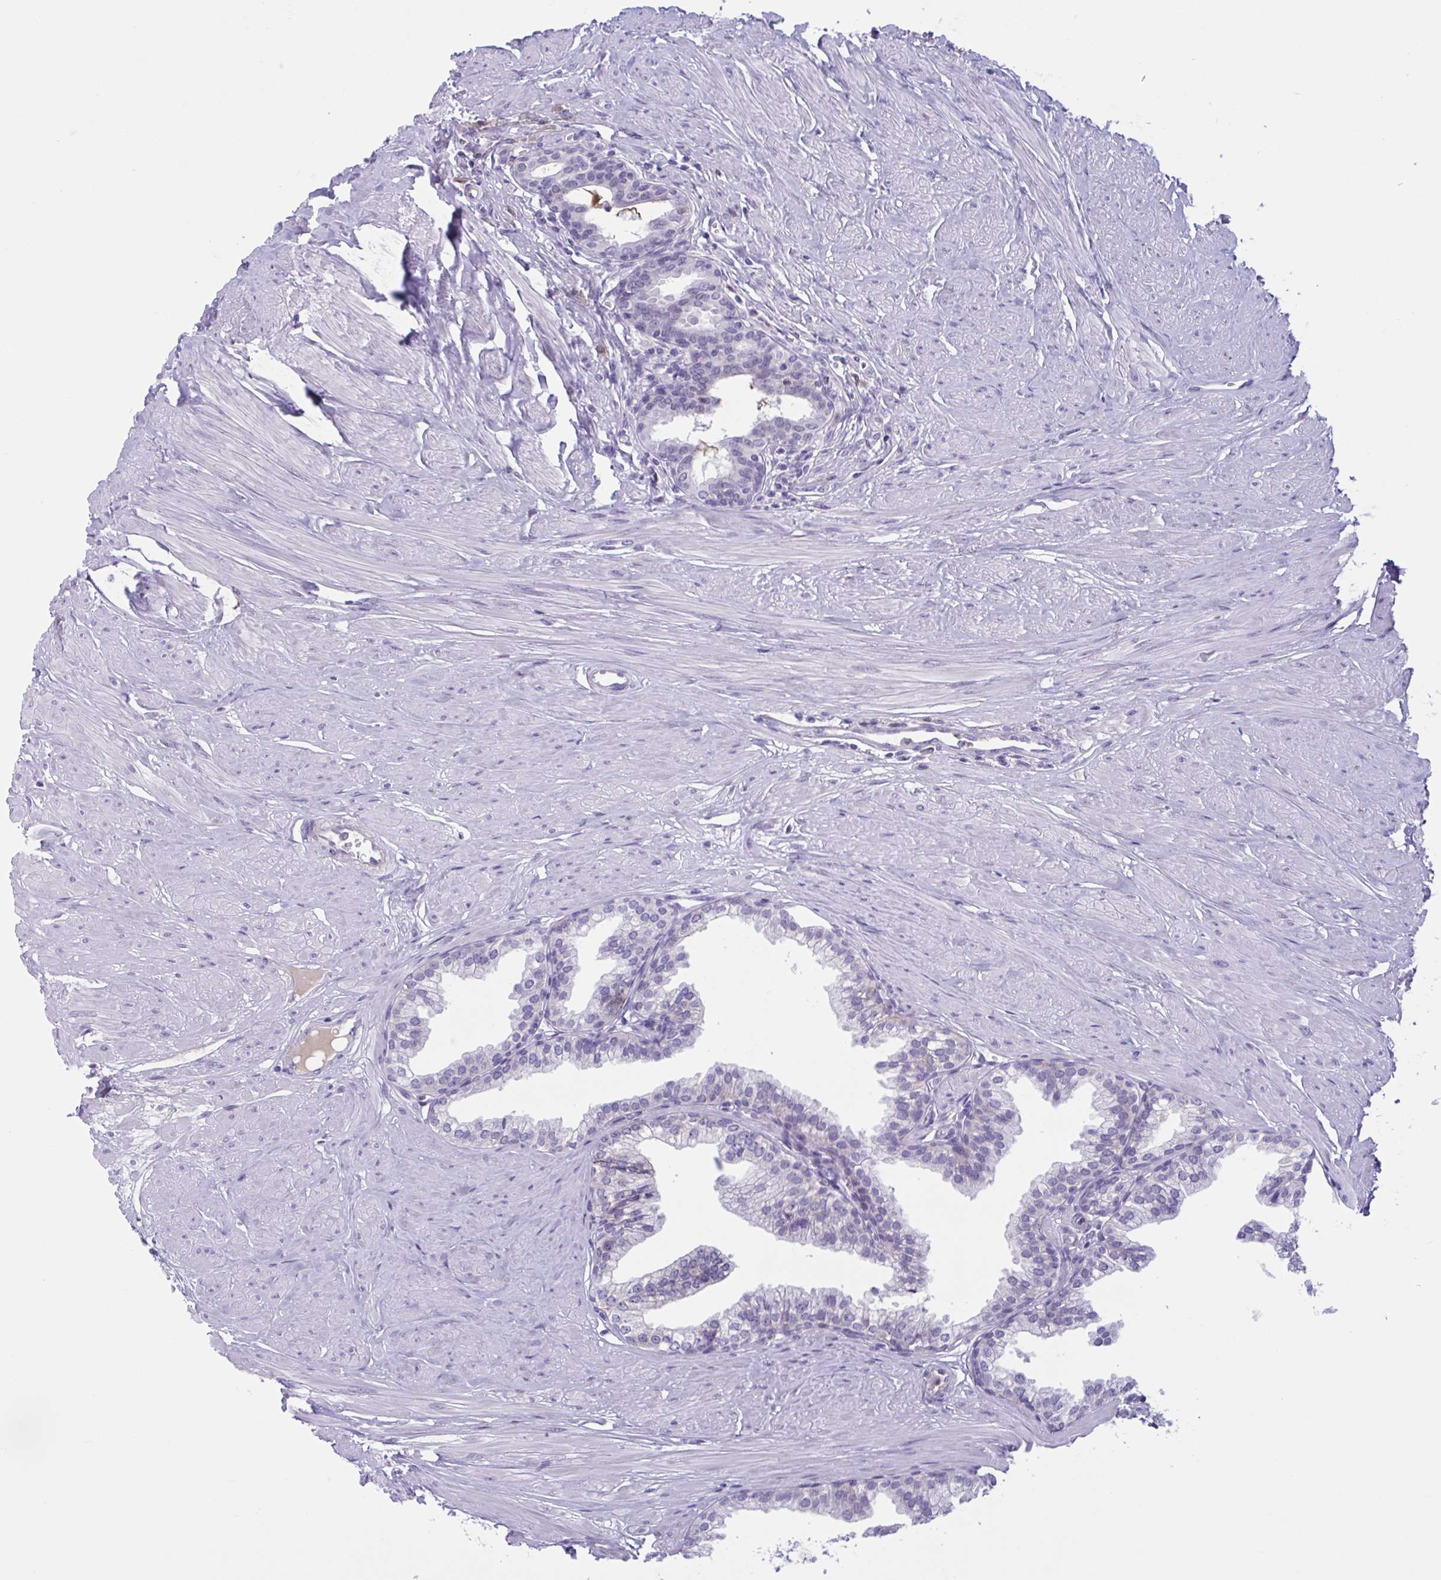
{"staining": {"intensity": "negative", "quantity": "none", "location": "none"}, "tissue": "prostate", "cell_type": "Glandular cells", "image_type": "normal", "snomed": [{"axis": "morphology", "description": "Normal tissue, NOS"}, {"axis": "topography", "description": "Prostate"}, {"axis": "topography", "description": "Peripheral nerve tissue"}], "caption": "Image shows no significant protein staining in glandular cells of normal prostate.", "gene": "WNT9B", "patient": {"sex": "male", "age": 55}}